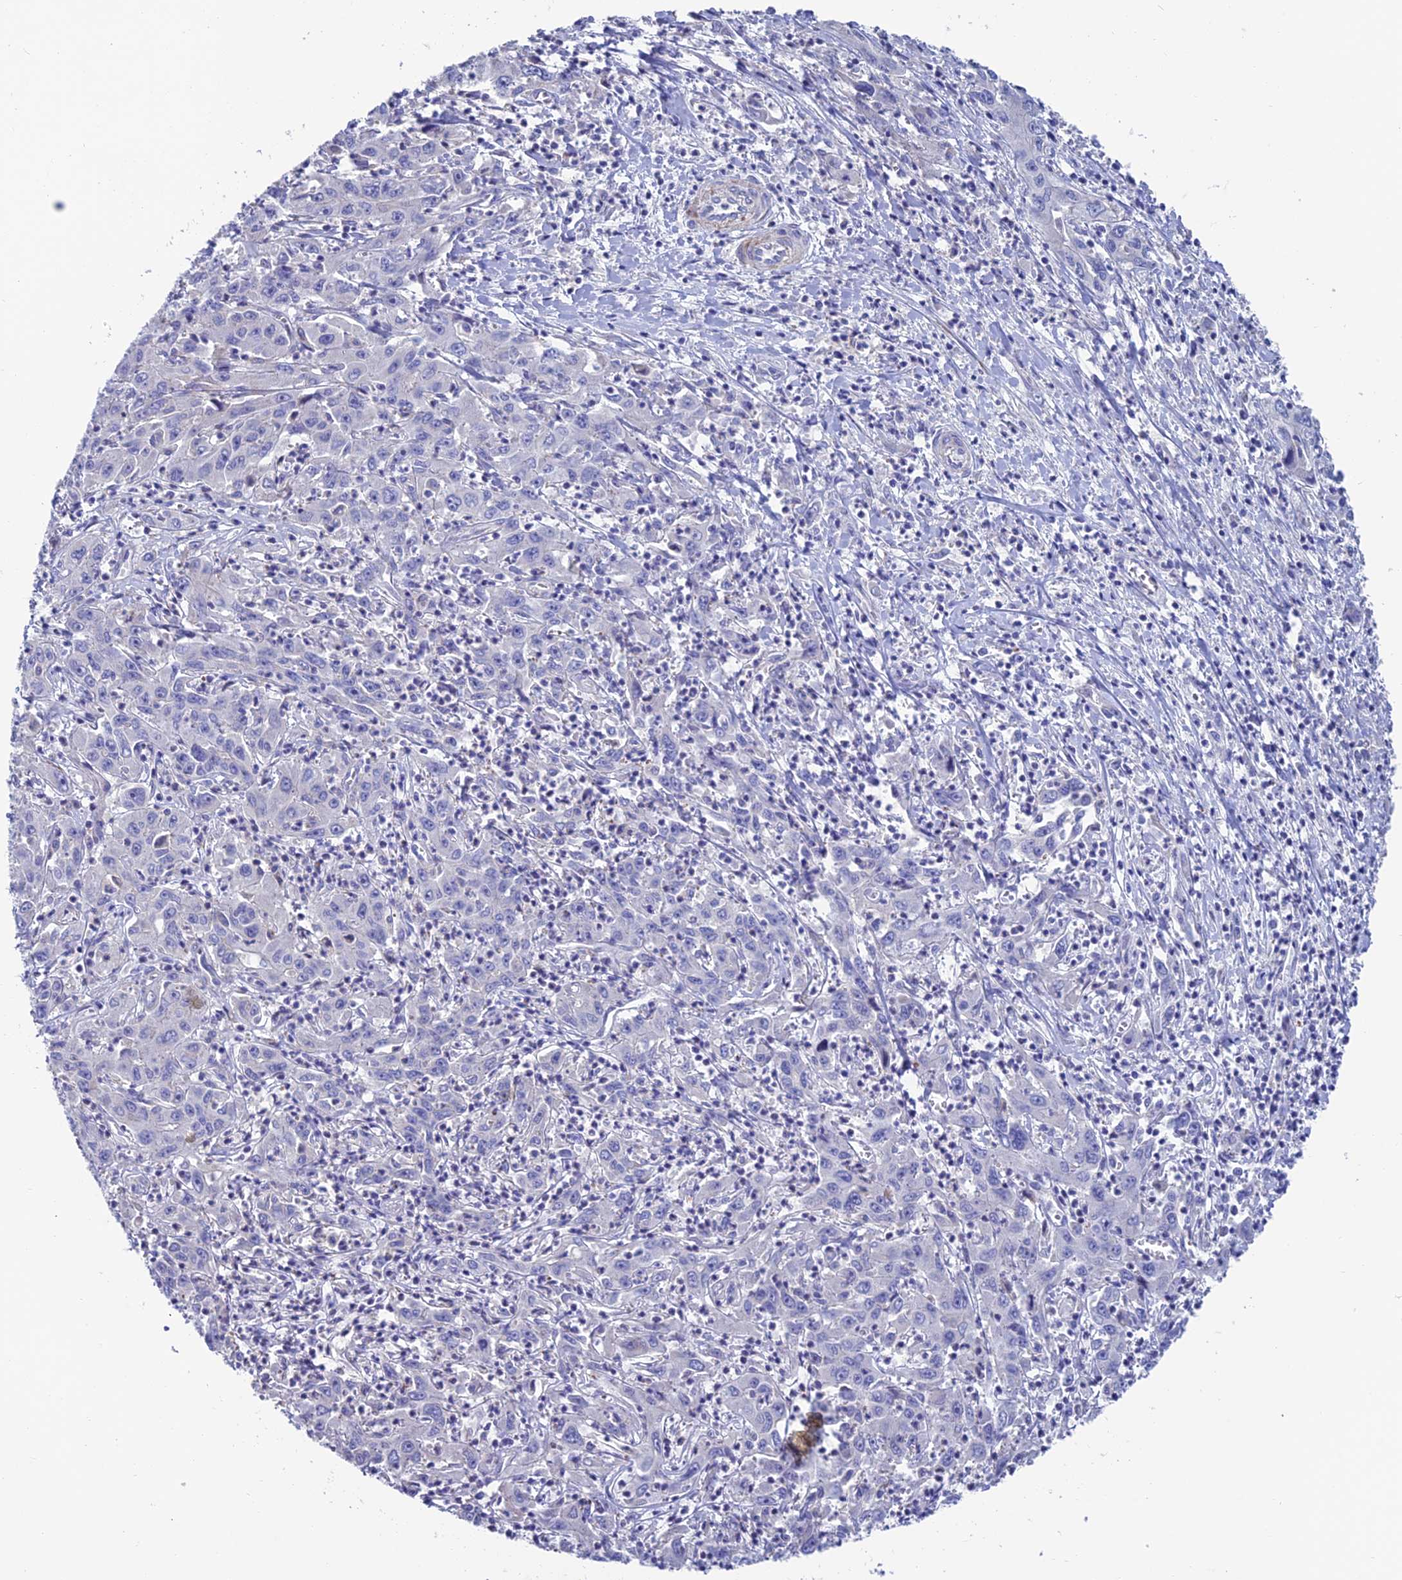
{"staining": {"intensity": "negative", "quantity": "none", "location": "none"}, "tissue": "liver cancer", "cell_type": "Tumor cells", "image_type": "cancer", "snomed": [{"axis": "morphology", "description": "Carcinoma, Hepatocellular, NOS"}, {"axis": "topography", "description": "Liver"}], "caption": "IHC histopathology image of neoplastic tissue: human liver hepatocellular carcinoma stained with DAB (3,3'-diaminobenzidine) exhibits no significant protein staining in tumor cells. (Immunohistochemistry (ihc), brightfield microscopy, high magnification).", "gene": "FAM178B", "patient": {"sex": "male", "age": 63}}